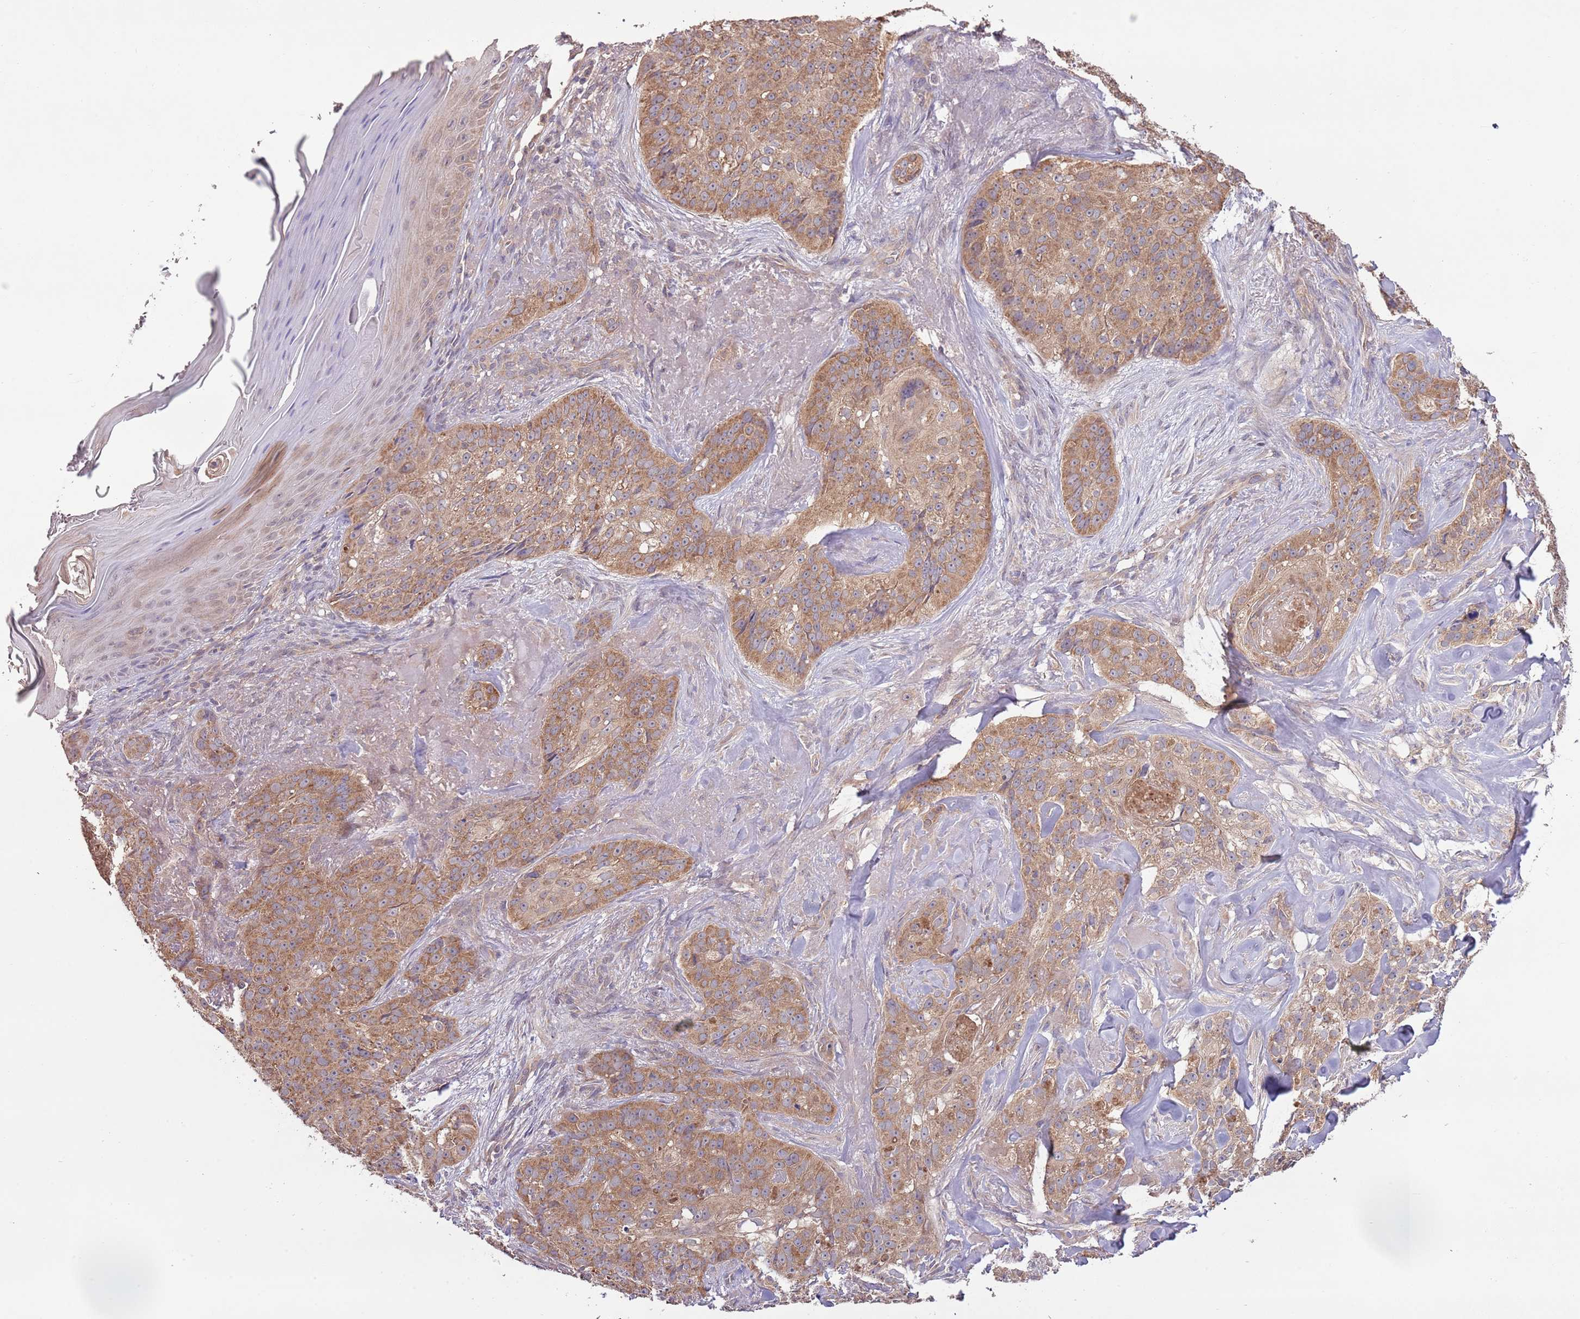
{"staining": {"intensity": "moderate", "quantity": ">75%", "location": "cytoplasmic/membranous"}, "tissue": "skin cancer", "cell_type": "Tumor cells", "image_type": "cancer", "snomed": [{"axis": "morphology", "description": "Basal cell carcinoma"}, {"axis": "topography", "description": "Skin"}], "caption": "Moderate cytoplasmic/membranous protein staining is identified in about >75% of tumor cells in skin cancer (basal cell carcinoma).", "gene": "MFNG", "patient": {"sex": "female", "age": 92}}